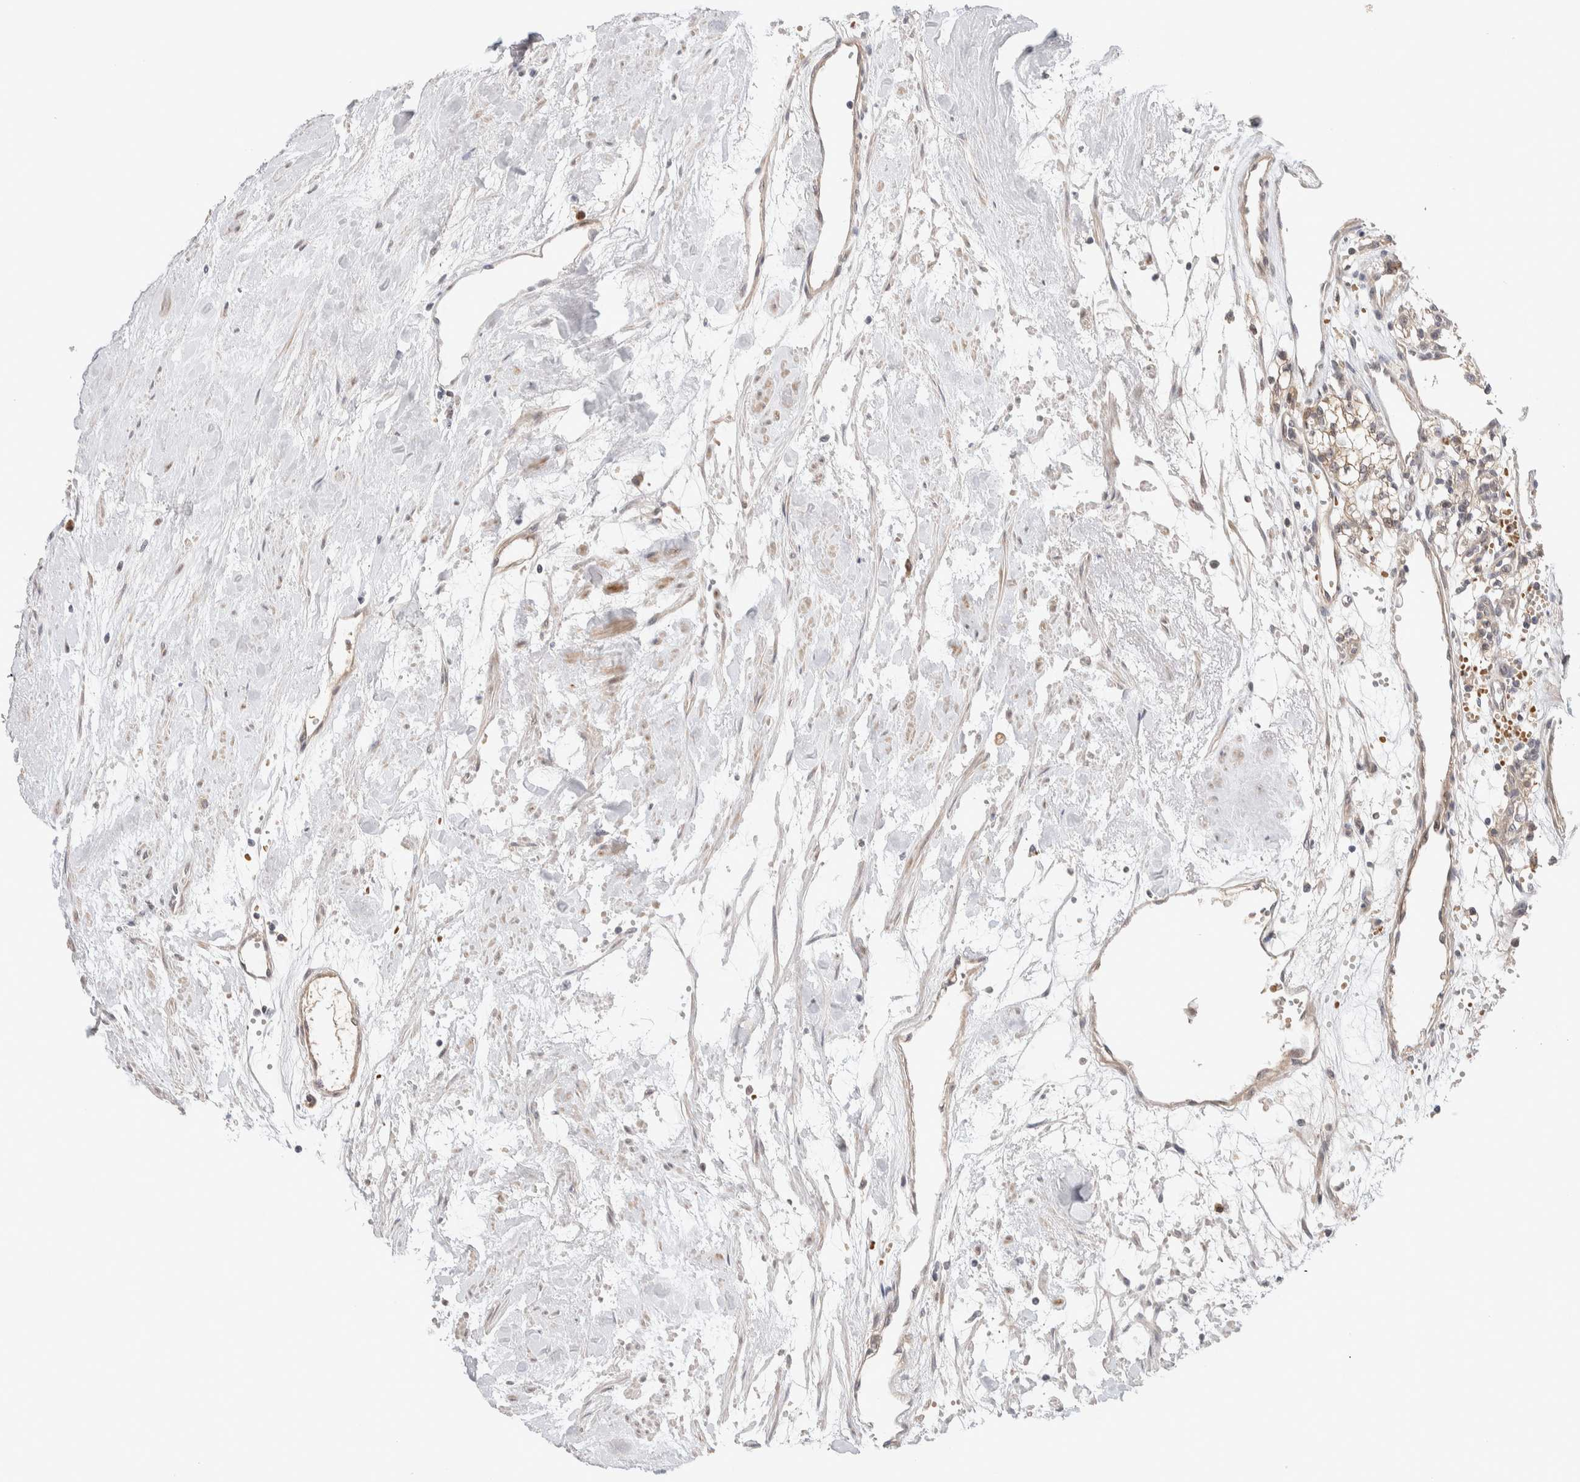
{"staining": {"intensity": "weak", "quantity": ">75%", "location": "cytoplasmic/membranous"}, "tissue": "renal cancer", "cell_type": "Tumor cells", "image_type": "cancer", "snomed": [{"axis": "morphology", "description": "Adenocarcinoma, NOS"}, {"axis": "topography", "description": "Kidney"}], "caption": "Renal cancer (adenocarcinoma) tissue displays weak cytoplasmic/membranous expression in approximately >75% of tumor cells, visualized by immunohistochemistry.", "gene": "CASK", "patient": {"sex": "male", "age": 59}}